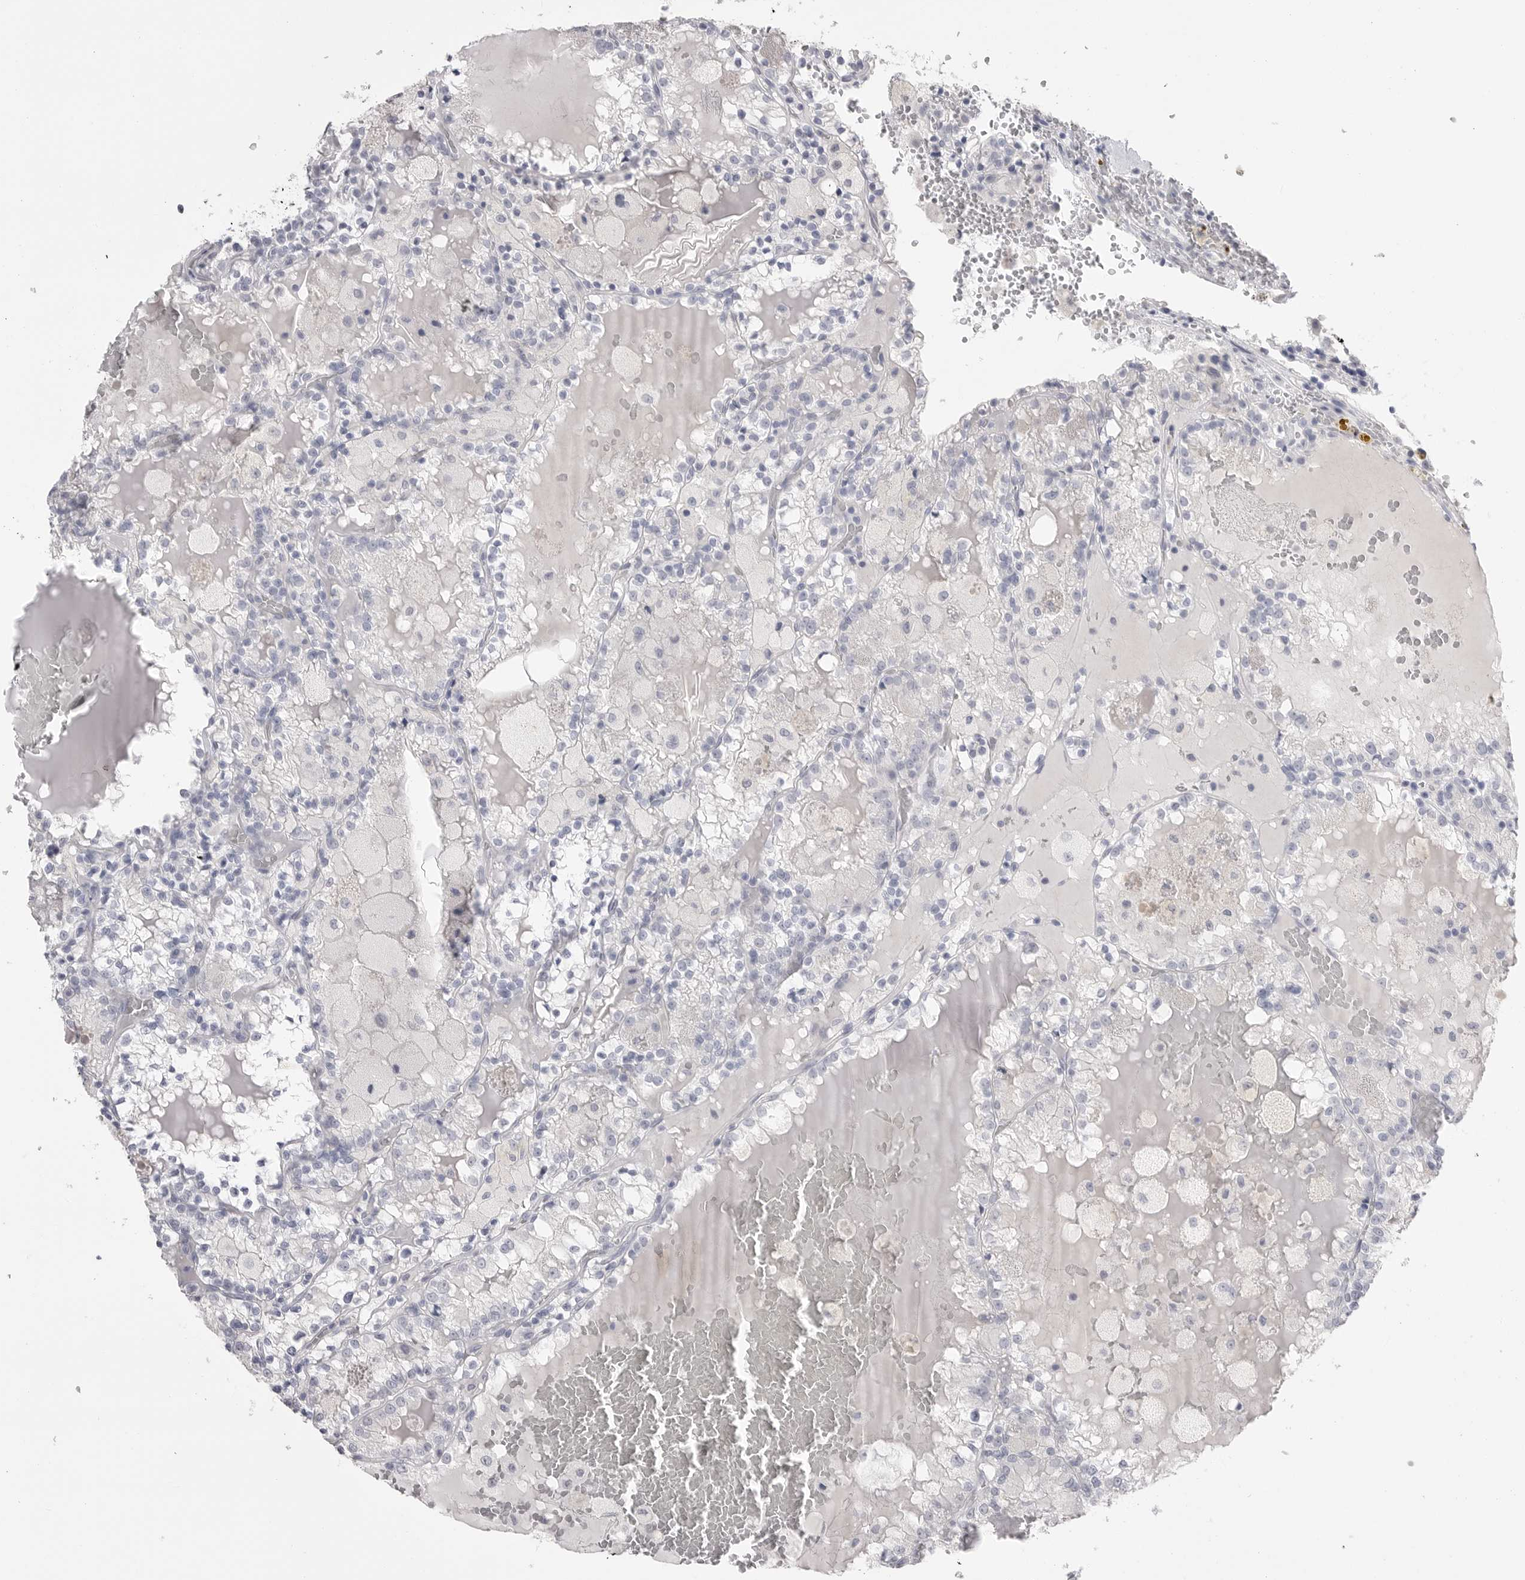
{"staining": {"intensity": "negative", "quantity": "none", "location": "none"}, "tissue": "renal cancer", "cell_type": "Tumor cells", "image_type": "cancer", "snomed": [{"axis": "morphology", "description": "Adenocarcinoma, NOS"}, {"axis": "topography", "description": "Kidney"}], "caption": "Tumor cells show no significant staining in renal cancer. (Immunohistochemistry (ihc), brightfield microscopy, high magnification).", "gene": "CPB1", "patient": {"sex": "female", "age": 56}}